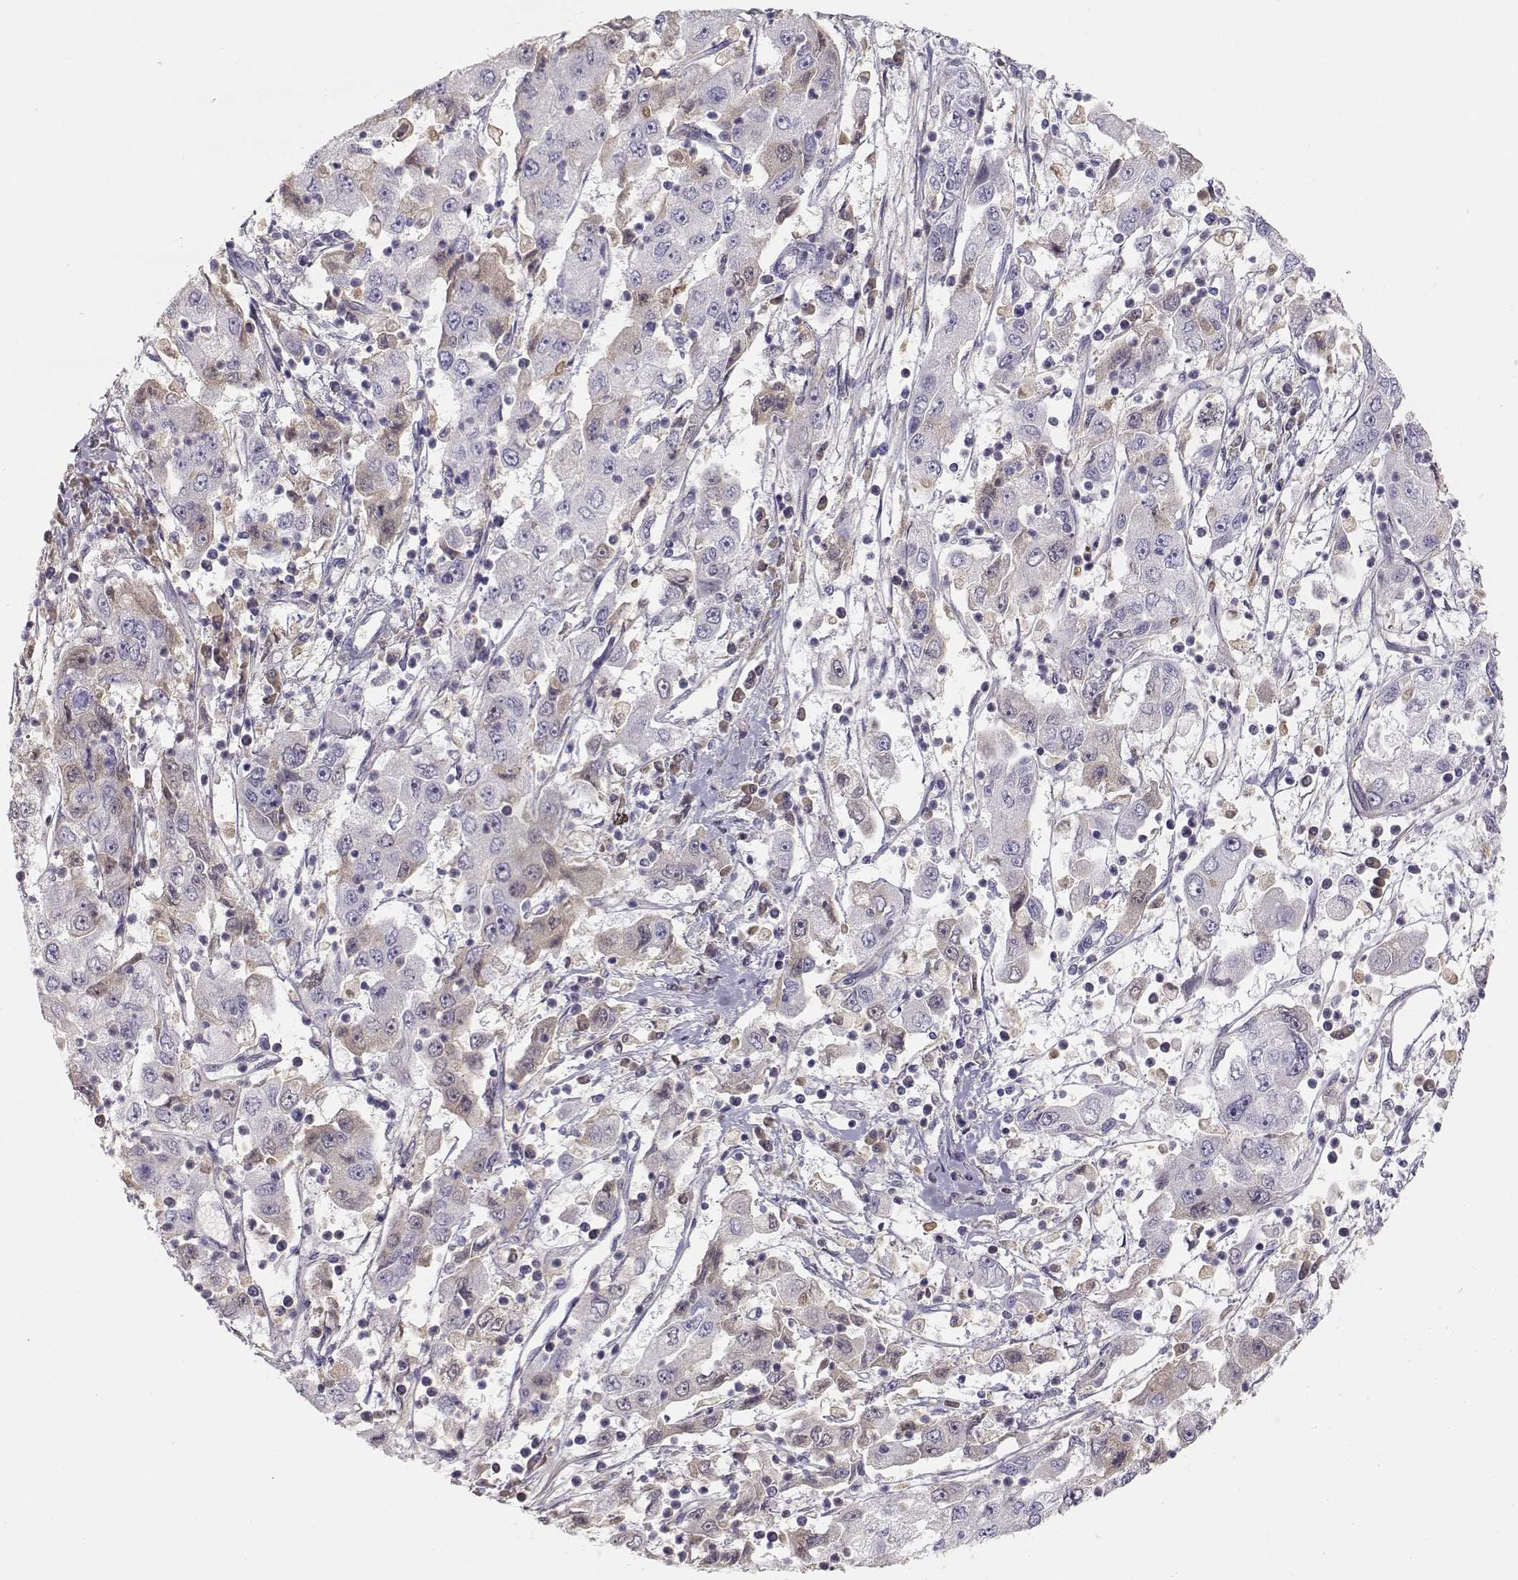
{"staining": {"intensity": "negative", "quantity": "none", "location": "none"}, "tissue": "cervical cancer", "cell_type": "Tumor cells", "image_type": "cancer", "snomed": [{"axis": "morphology", "description": "Squamous cell carcinoma, NOS"}, {"axis": "topography", "description": "Cervix"}], "caption": "Immunohistochemical staining of cervical cancer exhibits no significant staining in tumor cells.", "gene": "SLCO6A1", "patient": {"sex": "female", "age": 36}}